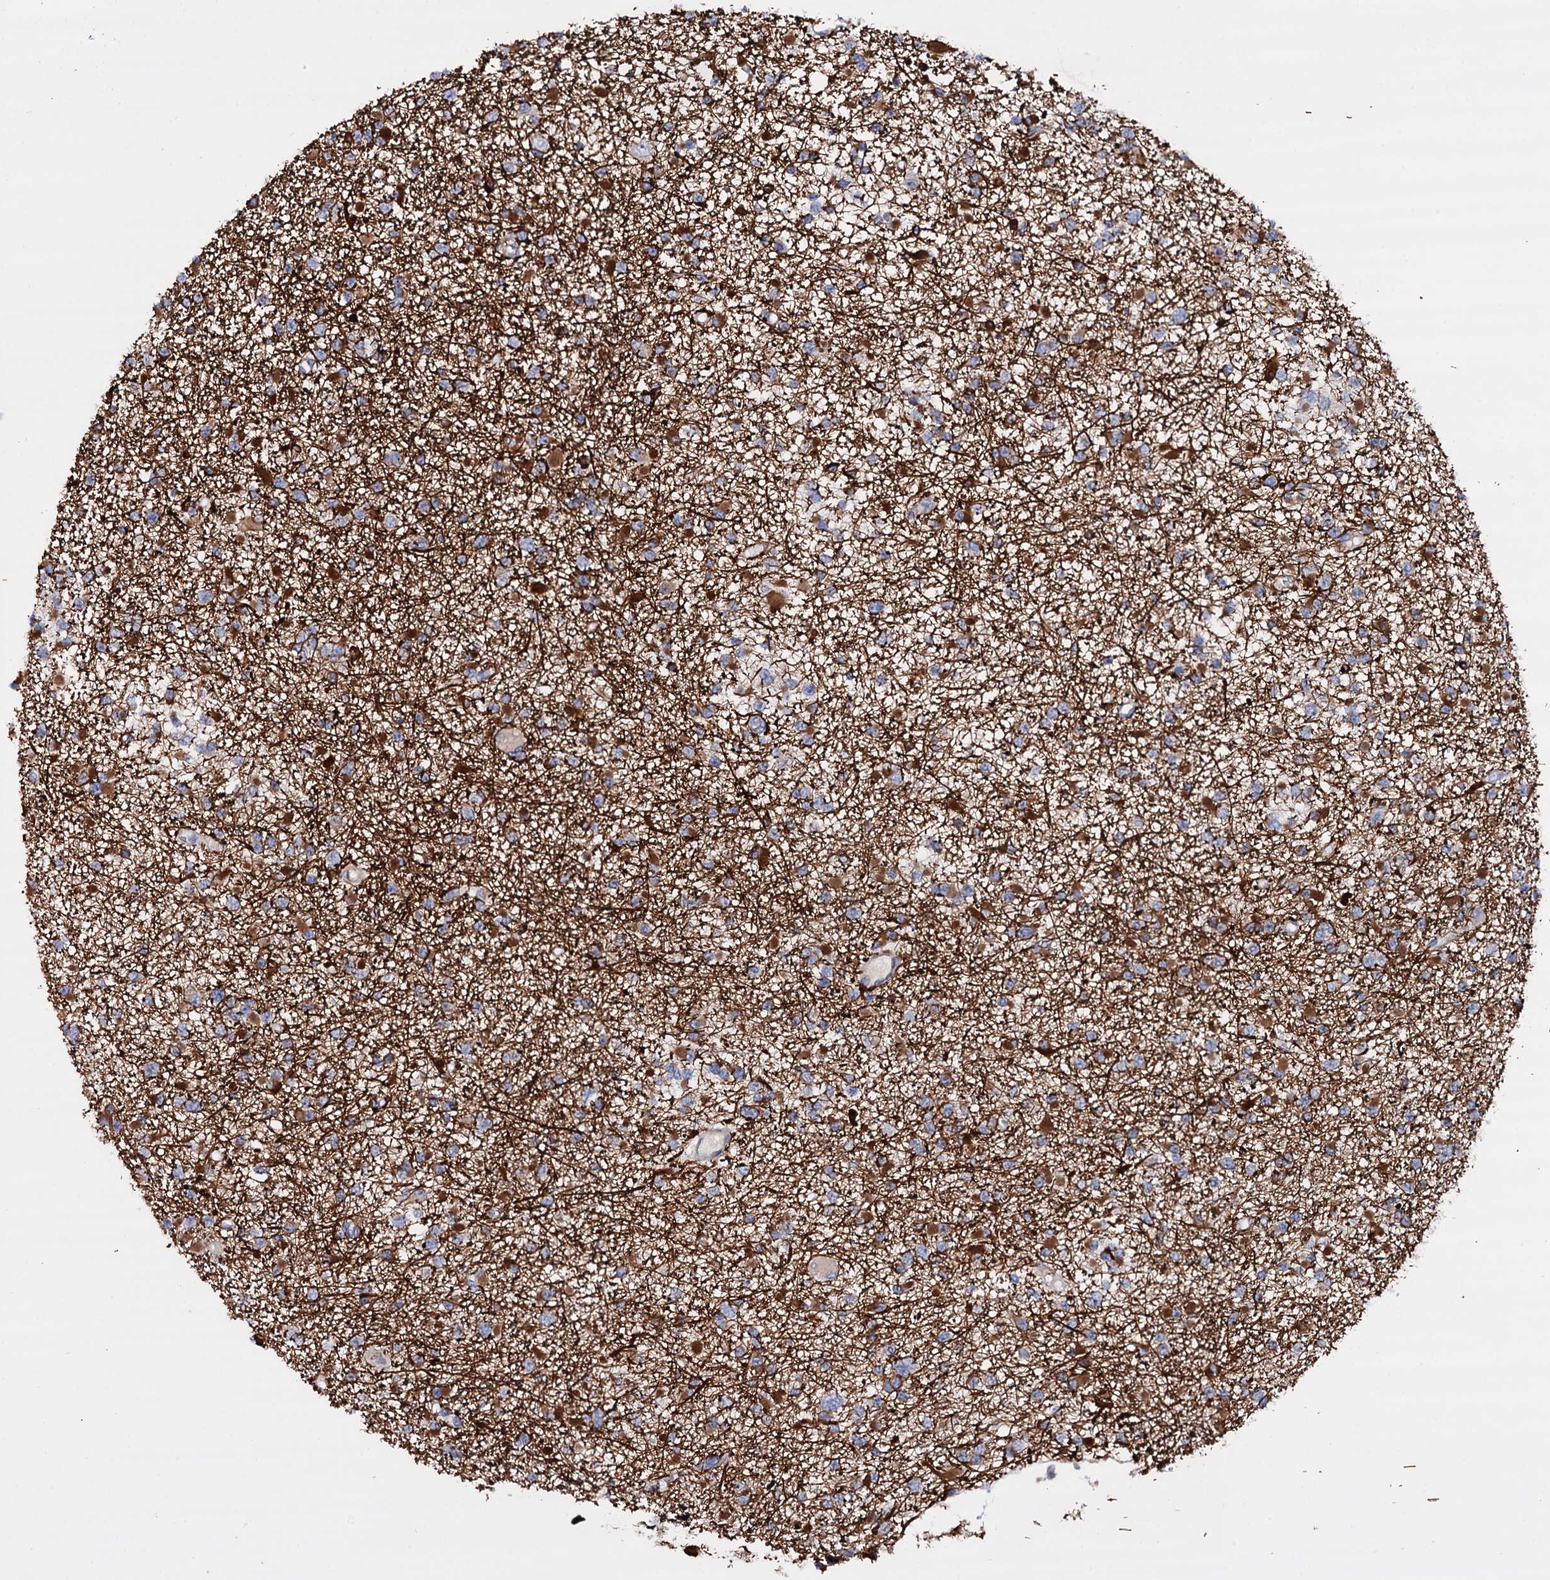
{"staining": {"intensity": "negative", "quantity": "none", "location": "none"}, "tissue": "glioma", "cell_type": "Tumor cells", "image_type": "cancer", "snomed": [{"axis": "morphology", "description": "Glioma, malignant, Low grade"}, {"axis": "topography", "description": "Brain"}], "caption": "This is an immunohistochemistry histopathology image of malignant low-grade glioma. There is no staining in tumor cells.", "gene": "BCL2L14", "patient": {"sex": "female", "age": 22}}